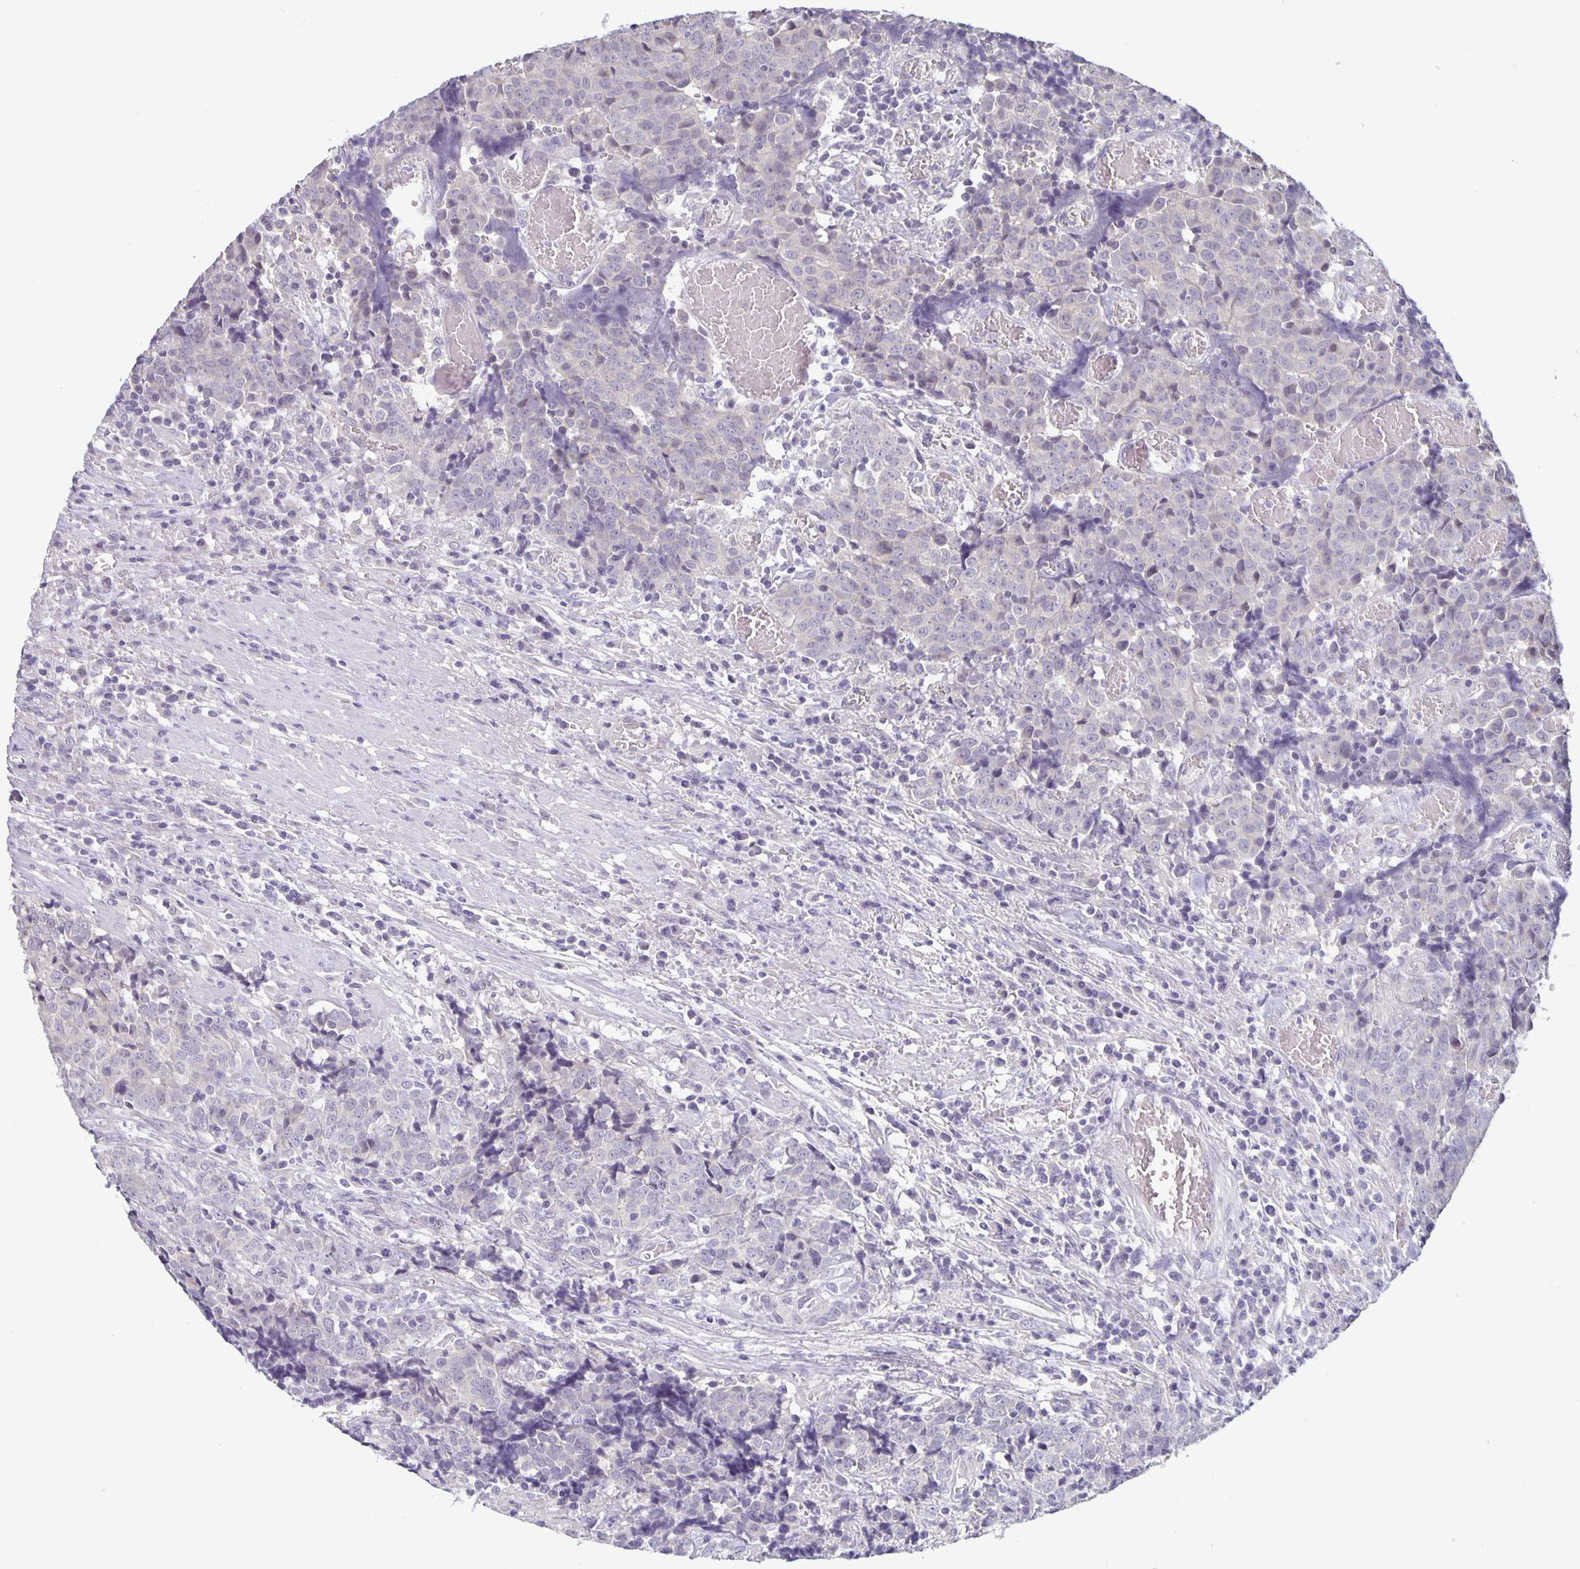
{"staining": {"intensity": "negative", "quantity": "none", "location": "none"}, "tissue": "prostate cancer", "cell_type": "Tumor cells", "image_type": "cancer", "snomed": [{"axis": "morphology", "description": "Adenocarcinoma, High grade"}, {"axis": "topography", "description": "Prostate and seminal vesicle, NOS"}], "caption": "Immunohistochemical staining of human adenocarcinoma (high-grade) (prostate) displays no significant expression in tumor cells.", "gene": "PLCB3", "patient": {"sex": "male", "age": 60}}